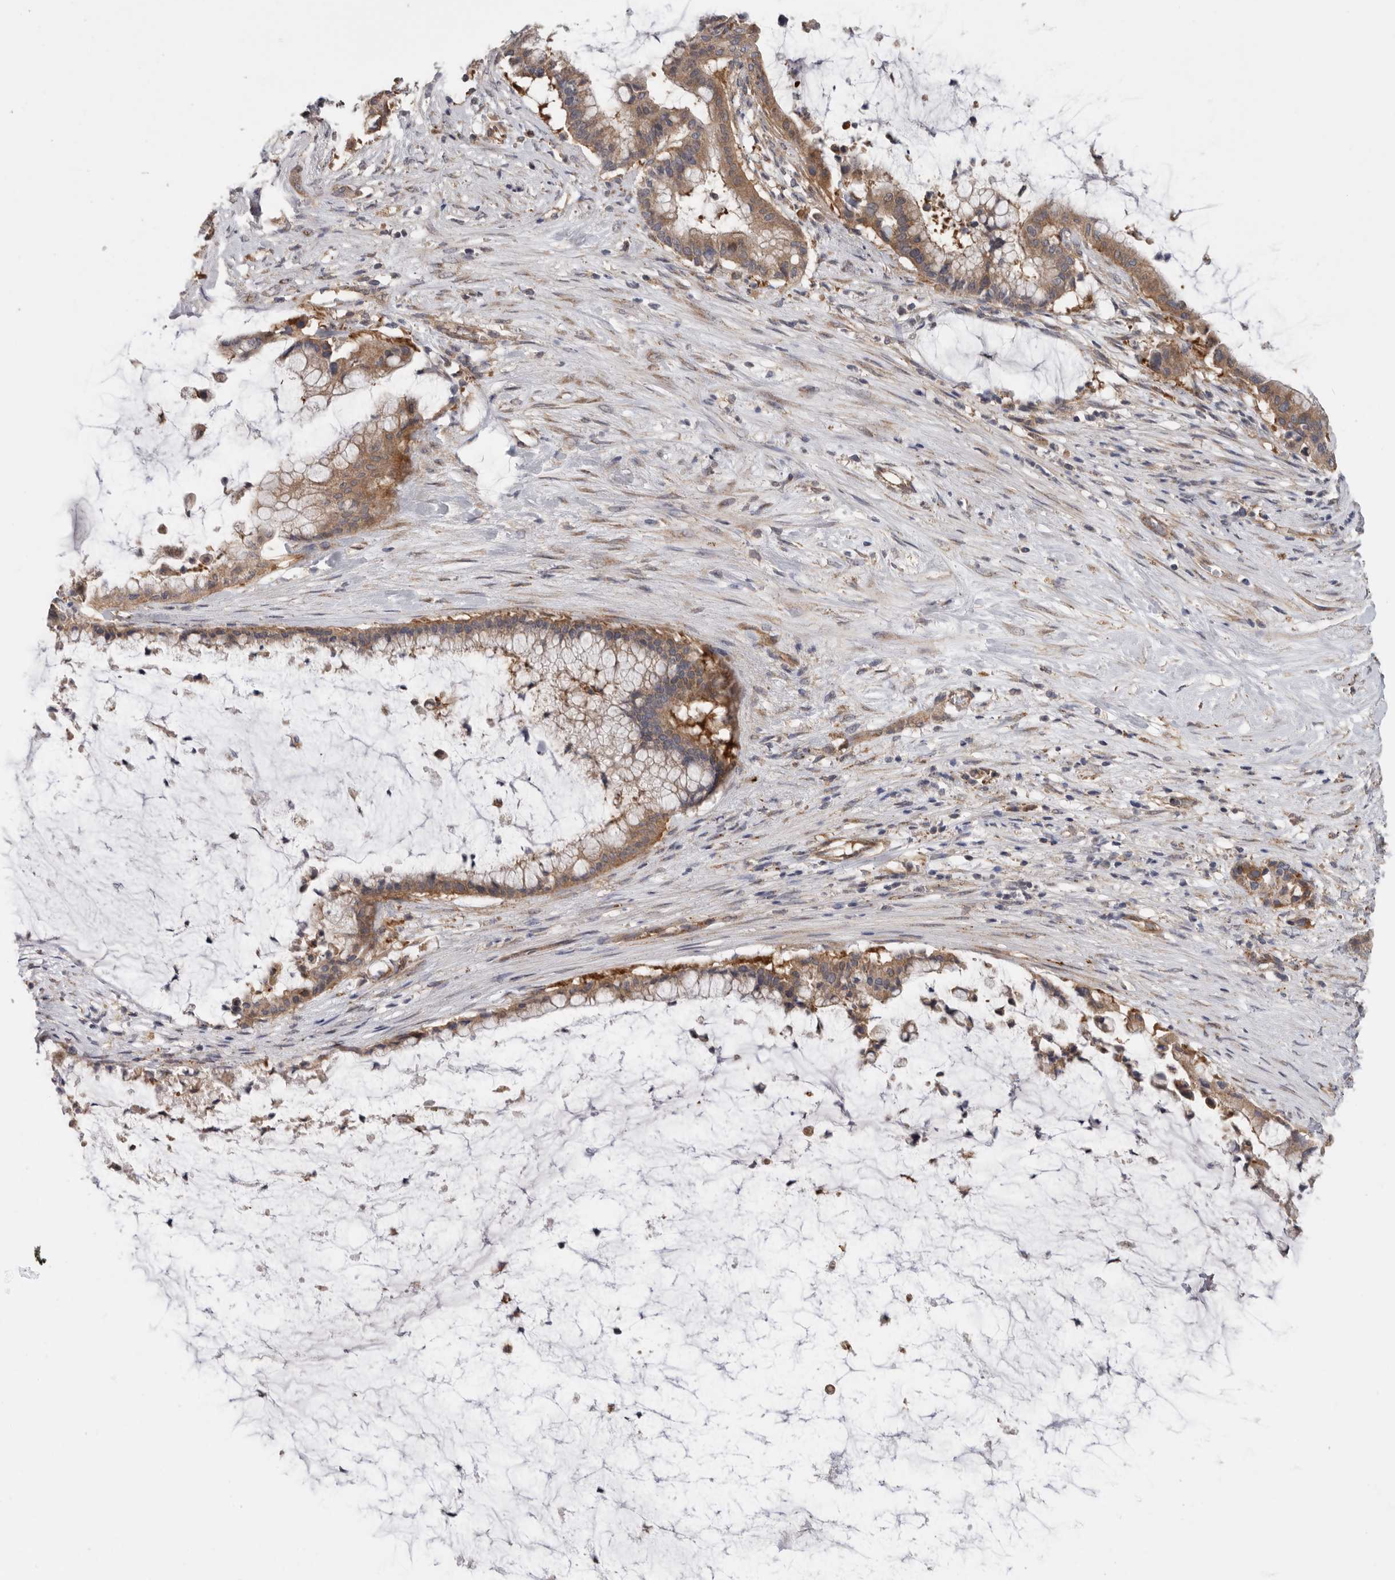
{"staining": {"intensity": "moderate", "quantity": ">75%", "location": "cytoplasmic/membranous"}, "tissue": "pancreatic cancer", "cell_type": "Tumor cells", "image_type": "cancer", "snomed": [{"axis": "morphology", "description": "Adenocarcinoma, NOS"}, {"axis": "topography", "description": "Pancreas"}], "caption": "Tumor cells reveal moderate cytoplasmic/membranous positivity in approximately >75% of cells in adenocarcinoma (pancreatic).", "gene": "PODXL2", "patient": {"sex": "male", "age": 41}}